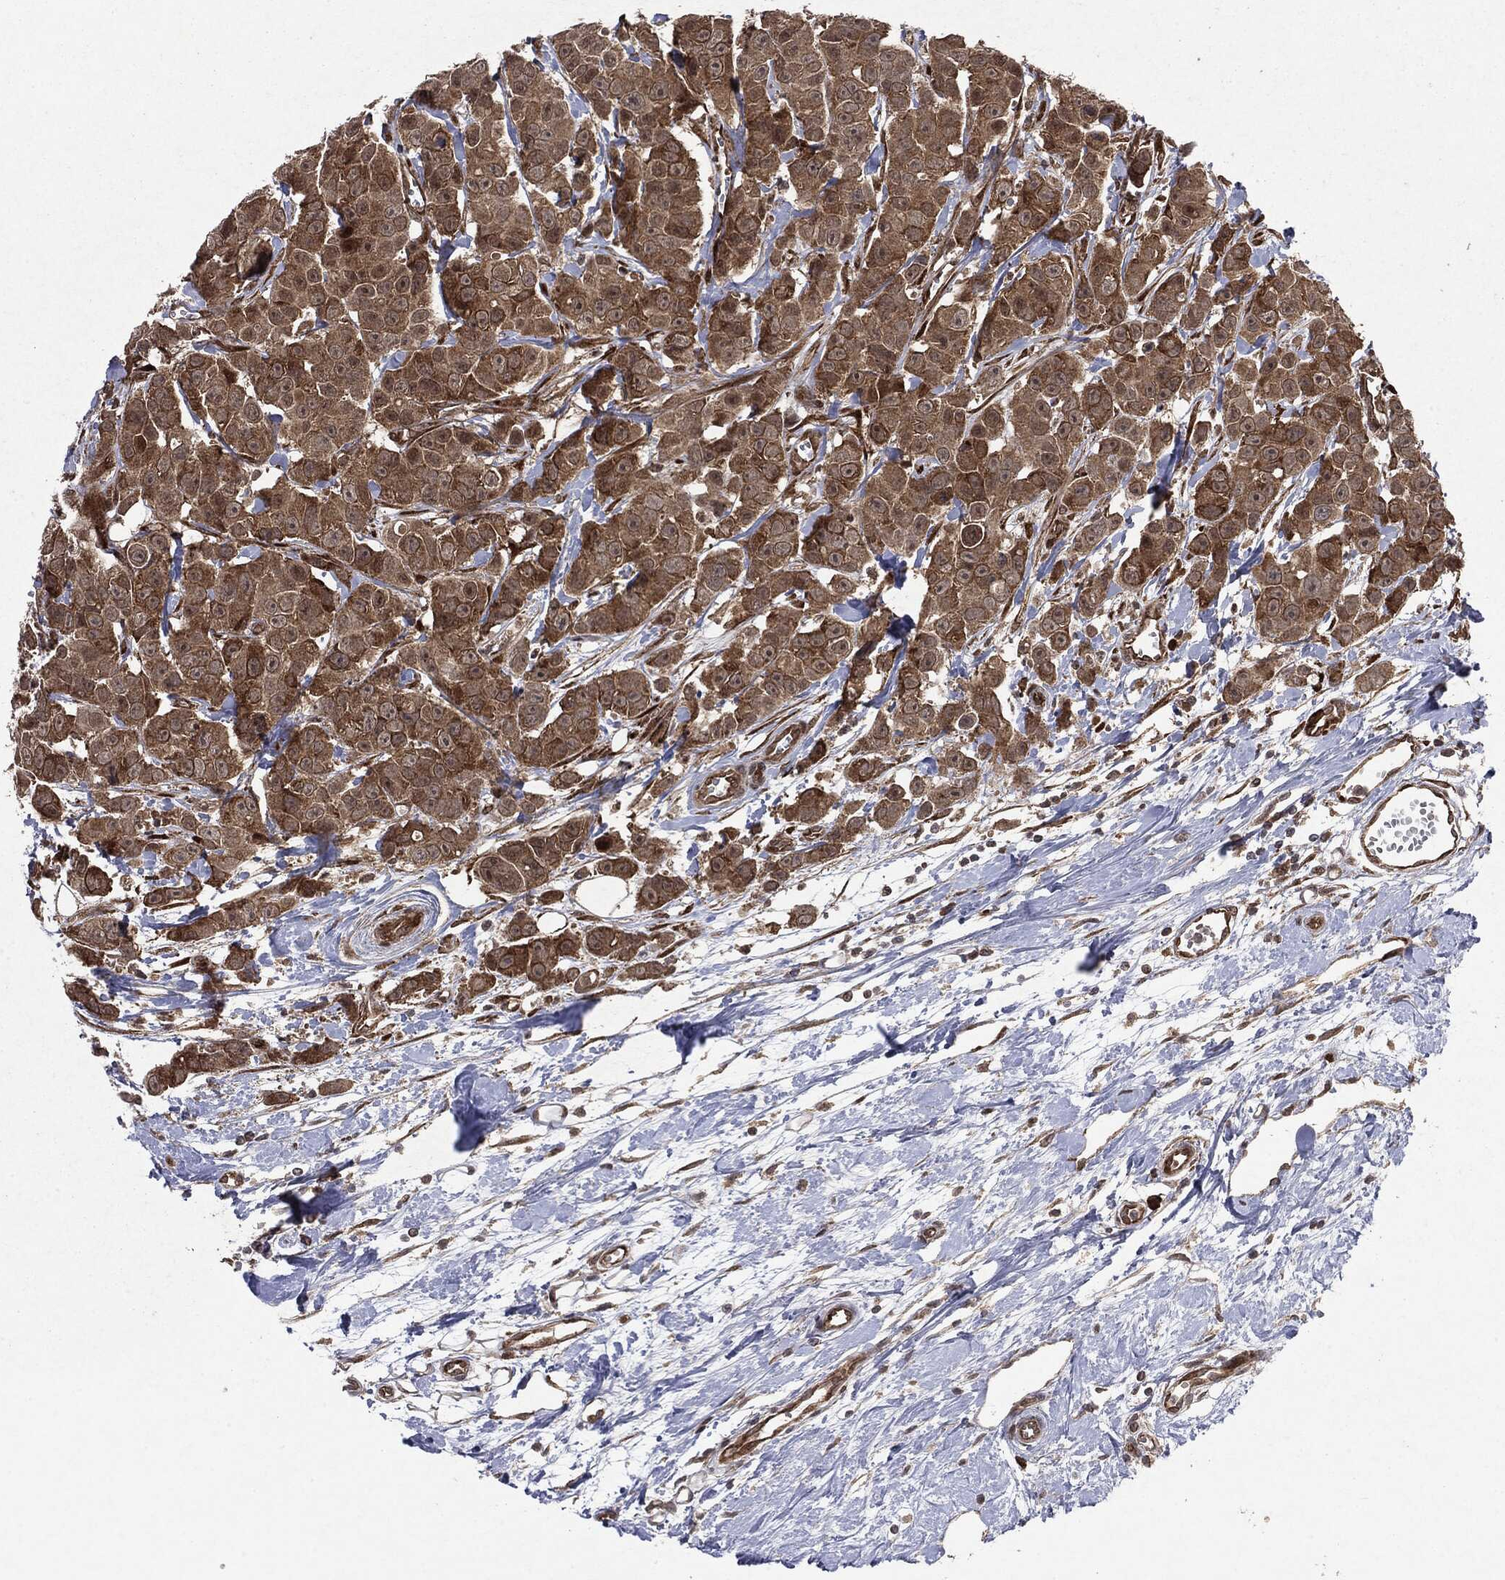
{"staining": {"intensity": "weak", "quantity": ">75%", "location": "cytoplasmic/membranous"}, "tissue": "breast cancer", "cell_type": "Tumor cells", "image_type": "cancer", "snomed": [{"axis": "morphology", "description": "Duct carcinoma"}, {"axis": "topography", "description": "Breast"}], "caption": "High-magnification brightfield microscopy of breast cancer (infiltrating ductal carcinoma) stained with DAB (brown) and counterstained with hematoxylin (blue). tumor cells exhibit weak cytoplasmic/membranous staining is appreciated in approximately>75% of cells.", "gene": "OTUB1", "patient": {"sex": "female", "age": 35}}